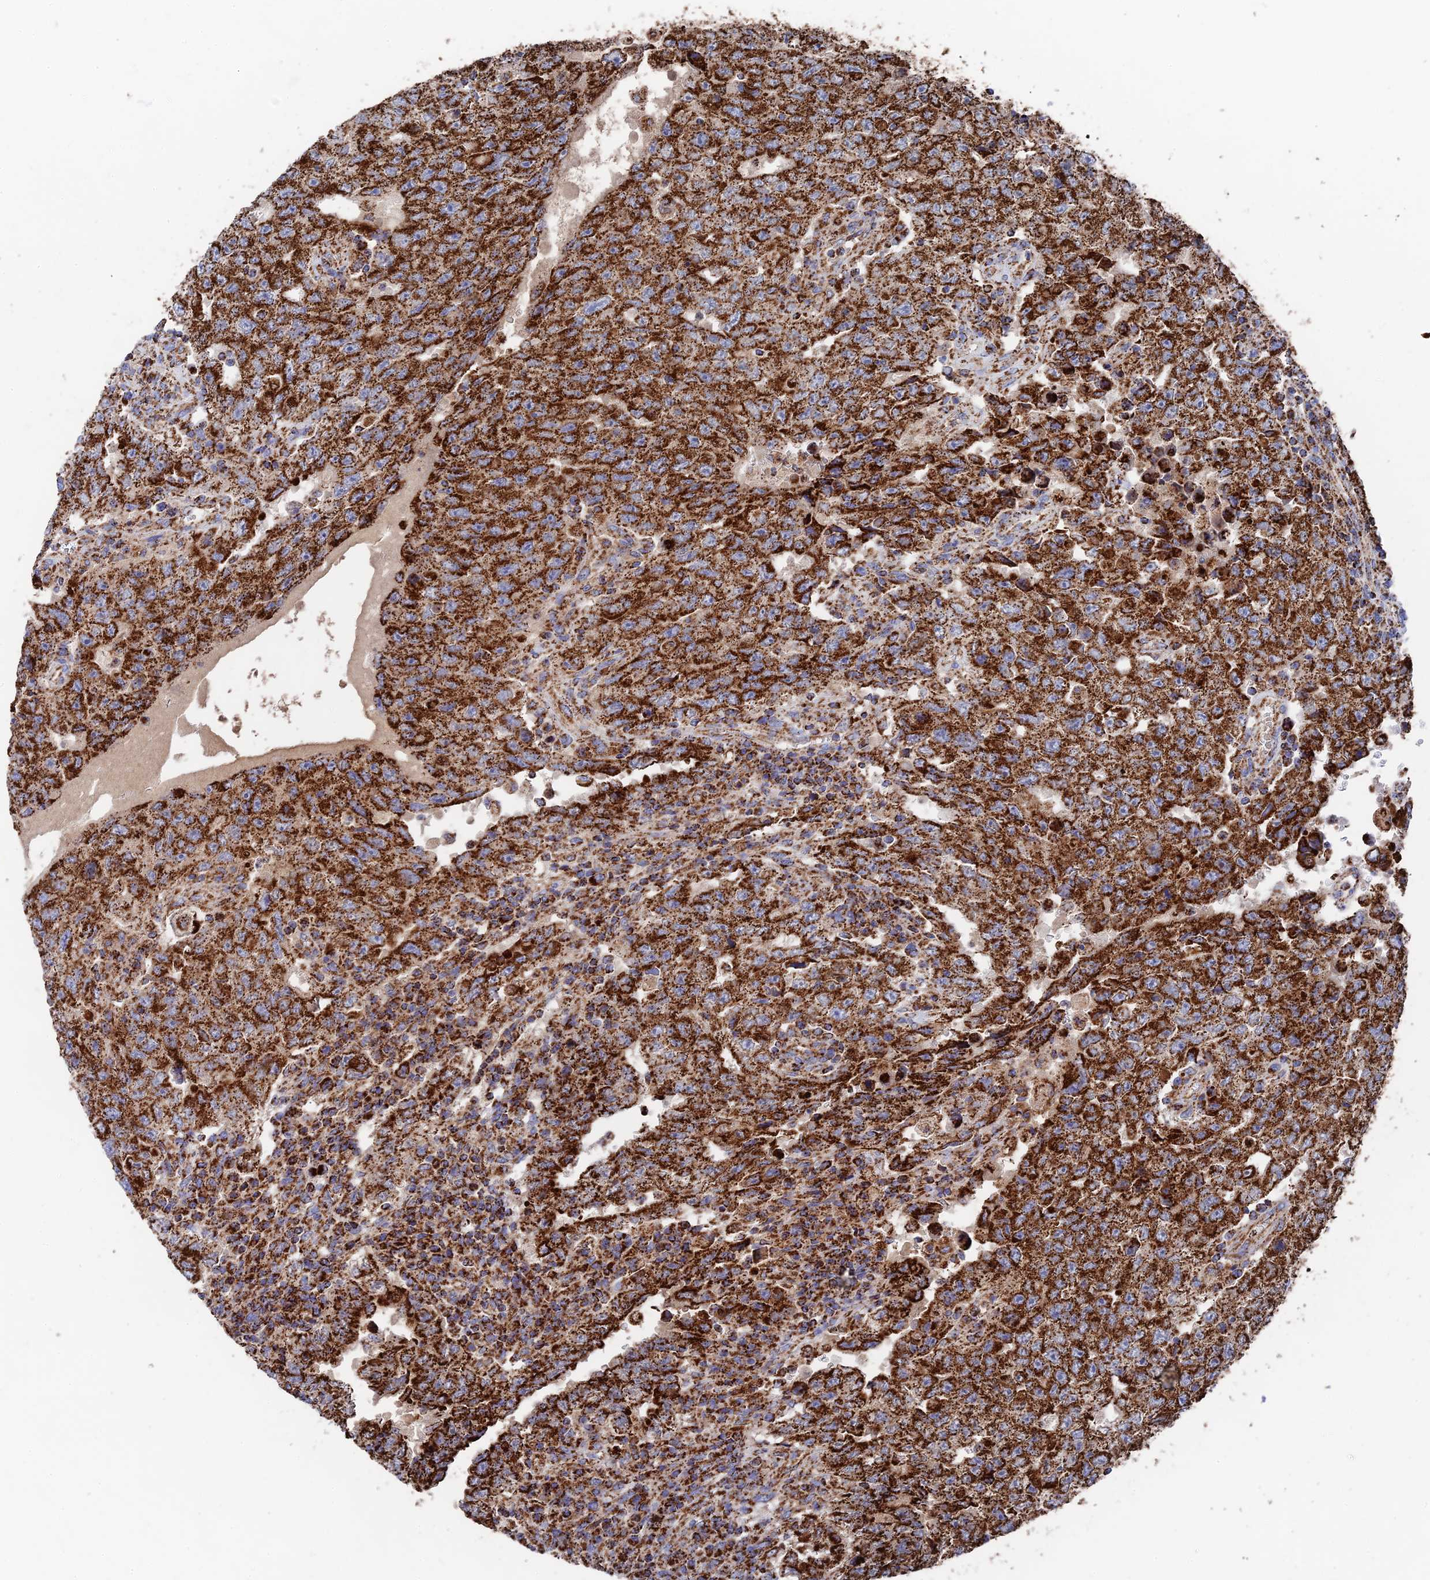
{"staining": {"intensity": "strong", "quantity": ">75%", "location": "cytoplasmic/membranous"}, "tissue": "testis cancer", "cell_type": "Tumor cells", "image_type": "cancer", "snomed": [{"axis": "morphology", "description": "Carcinoma, Embryonal, NOS"}, {"axis": "topography", "description": "Testis"}], "caption": "Immunohistochemistry (DAB) staining of human testis cancer shows strong cytoplasmic/membranous protein staining in about >75% of tumor cells. The staining was performed using DAB to visualize the protein expression in brown, while the nuclei were stained in blue with hematoxylin (Magnification: 20x).", "gene": "HAUS8", "patient": {"sex": "male", "age": 26}}